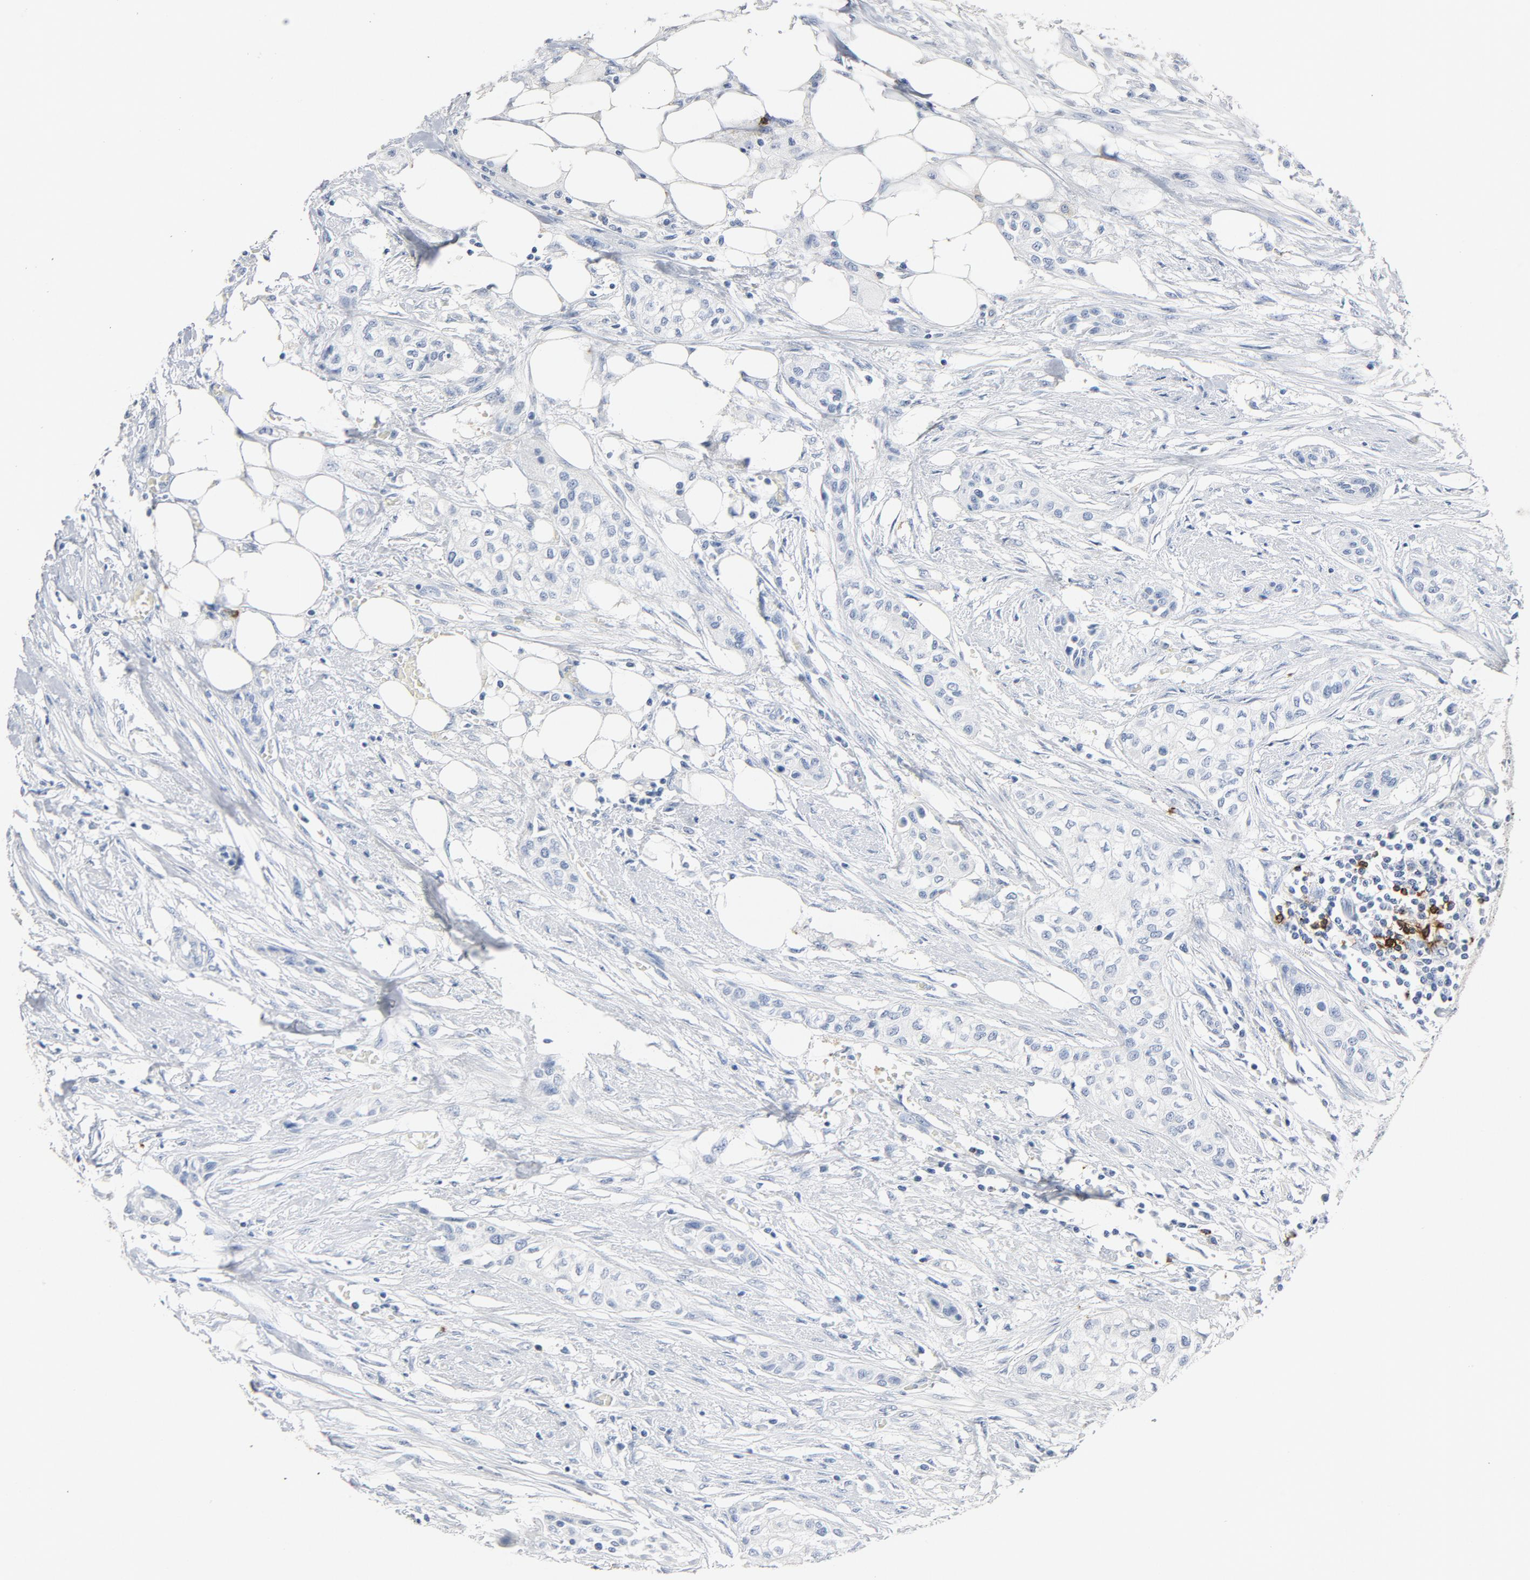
{"staining": {"intensity": "negative", "quantity": "none", "location": "none"}, "tissue": "urothelial cancer", "cell_type": "Tumor cells", "image_type": "cancer", "snomed": [{"axis": "morphology", "description": "Urothelial carcinoma, High grade"}, {"axis": "topography", "description": "Urinary bladder"}], "caption": "Human urothelial carcinoma (high-grade) stained for a protein using immunohistochemistry (IHC) demonstrates no staining in tumor cells.", "gene": "PTPRB", "patient": {"sex": "male", "age": 74}}